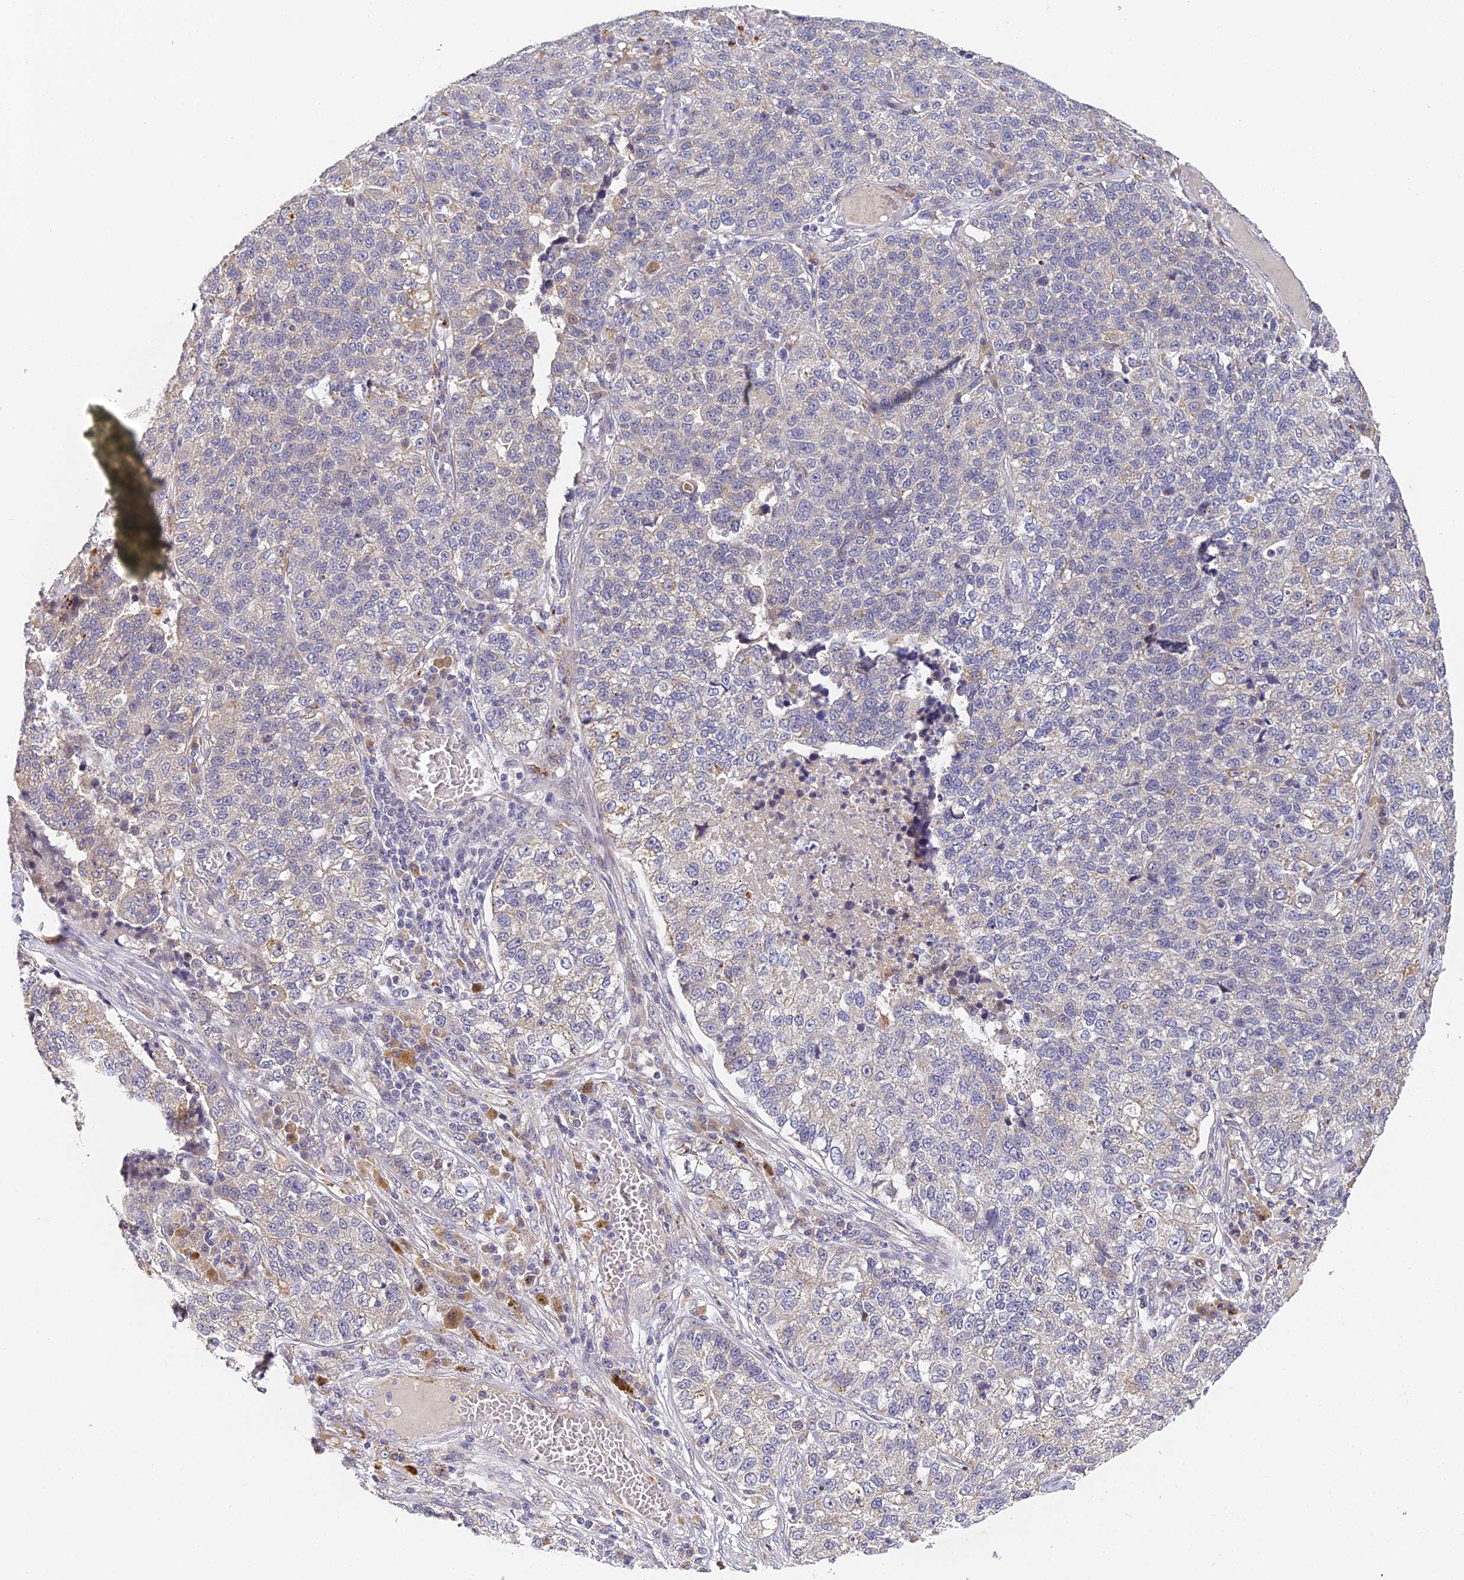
{"staining": {"intensity": "negative", "quantity": "none", "location": "none"}, "tissue": "lung cancer", "cell_type": "Tumor cells", "image_type": "cancer", "snomed": [{"axis": "morphology", "description": "Adenocarcinoma, NOS"}, {"axis": "topography", "description": "Lung"}], "caption": "Immunohistochemical staining of lung cancer (adenocarcinoma) reveals no significant staining in tumor cells. Brightfield microscopy of immunohistochemistry stained with DAB (brown) and hematoxylin (blue), captured at high magnification.", "gene": "DNAAF10", "patient": {"sex": "male", "age": 49}}